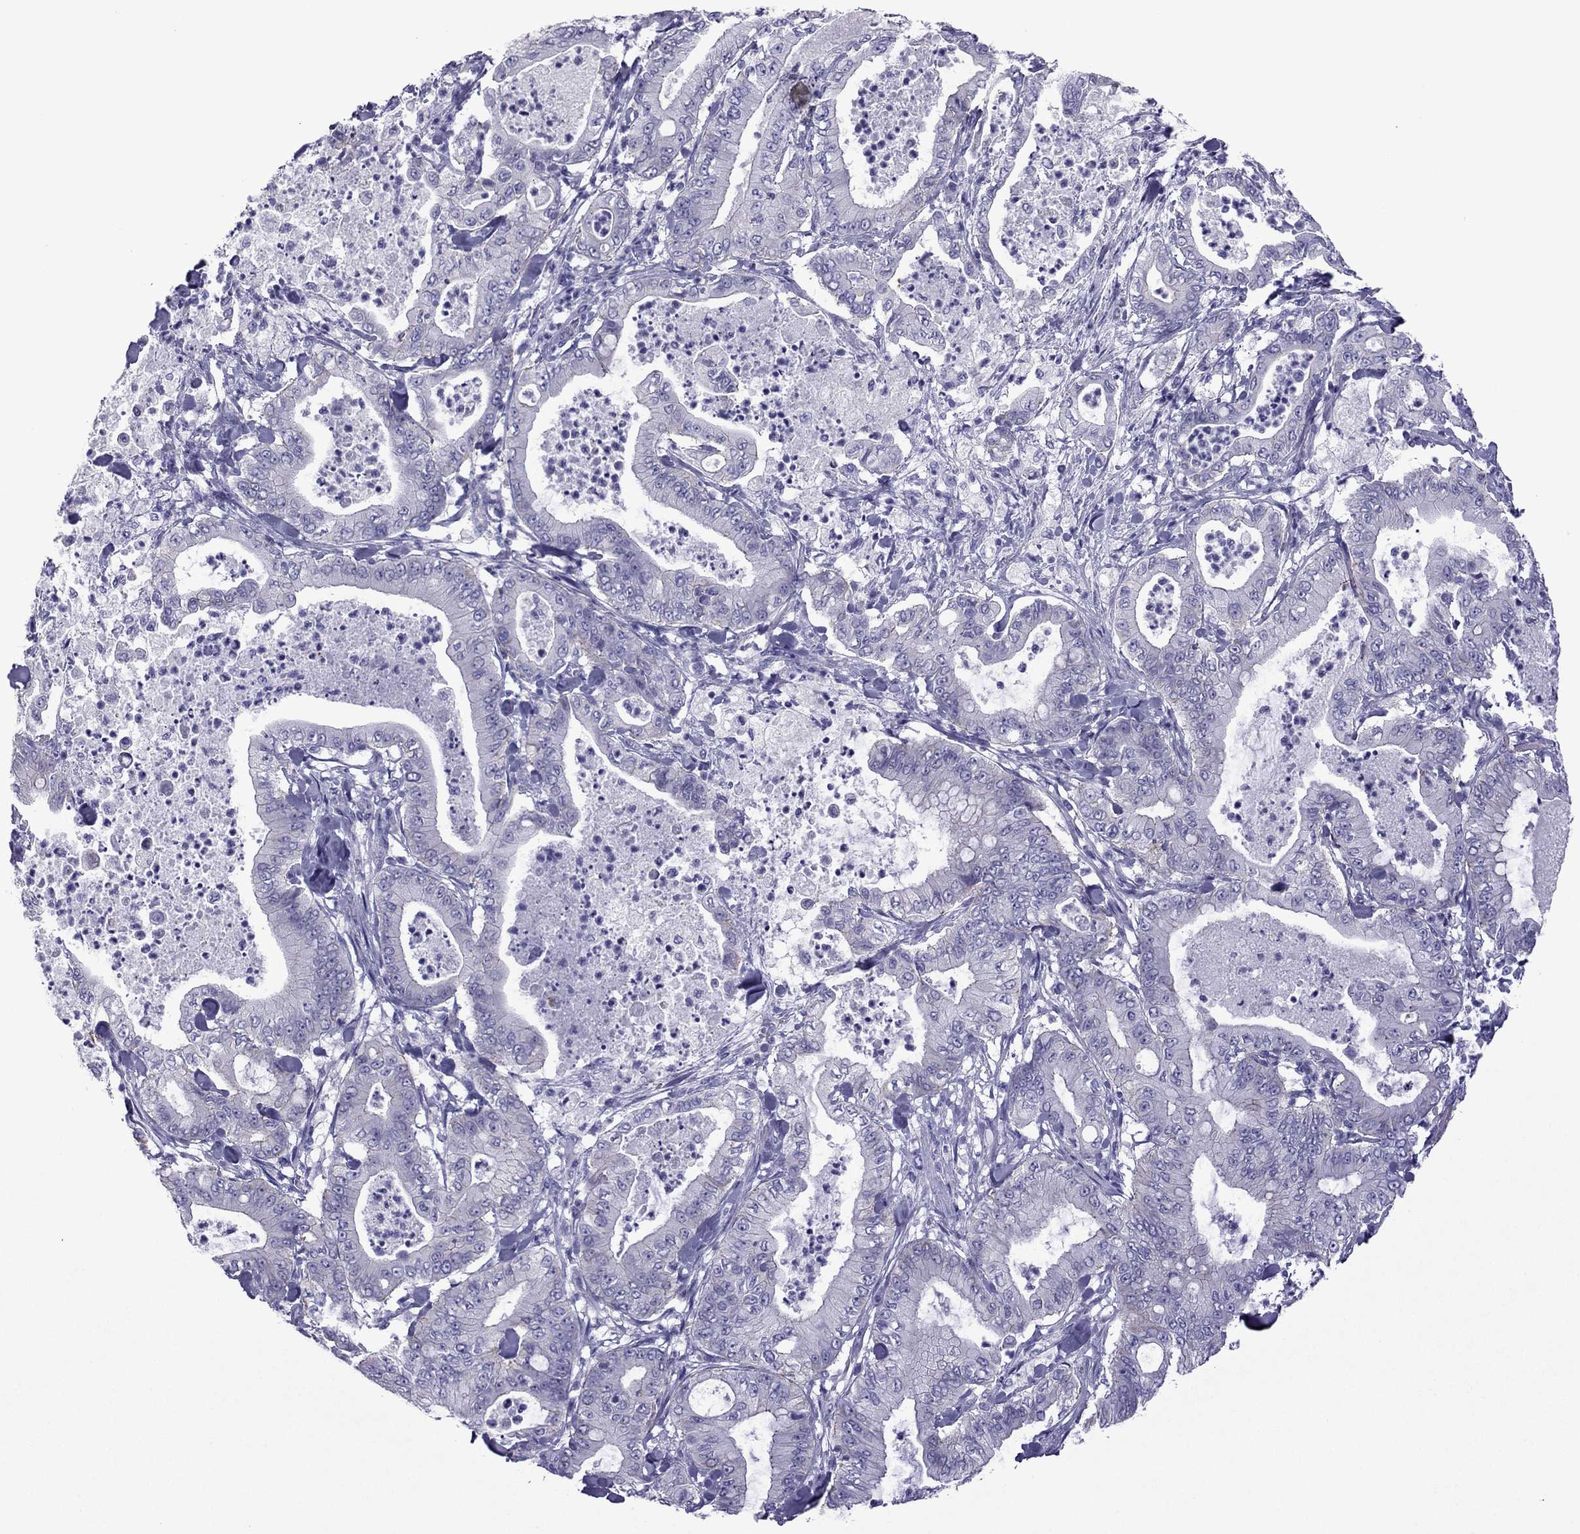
{"staining": {"intensity": "negative", "quantity": "none", "location": "none"}, "tissue": "pancreatic cancer", "cell_type": "Tumor cells", "image_type": "cancer", "snomed": [{"axis": "morphology", "description": "Adenocarcinoma, NOS"}, {"axis": "topography", "description": "Pancreas"}], "caption": "Protein analysis of adenocarcinoma (pancreatic) reveals no significant positivity in tumor cells. (Immunohistochemistry, brightfield microscopy, high magnification).", "gene": "MYL11", "patient": {"sex": "male", "age": 71}}